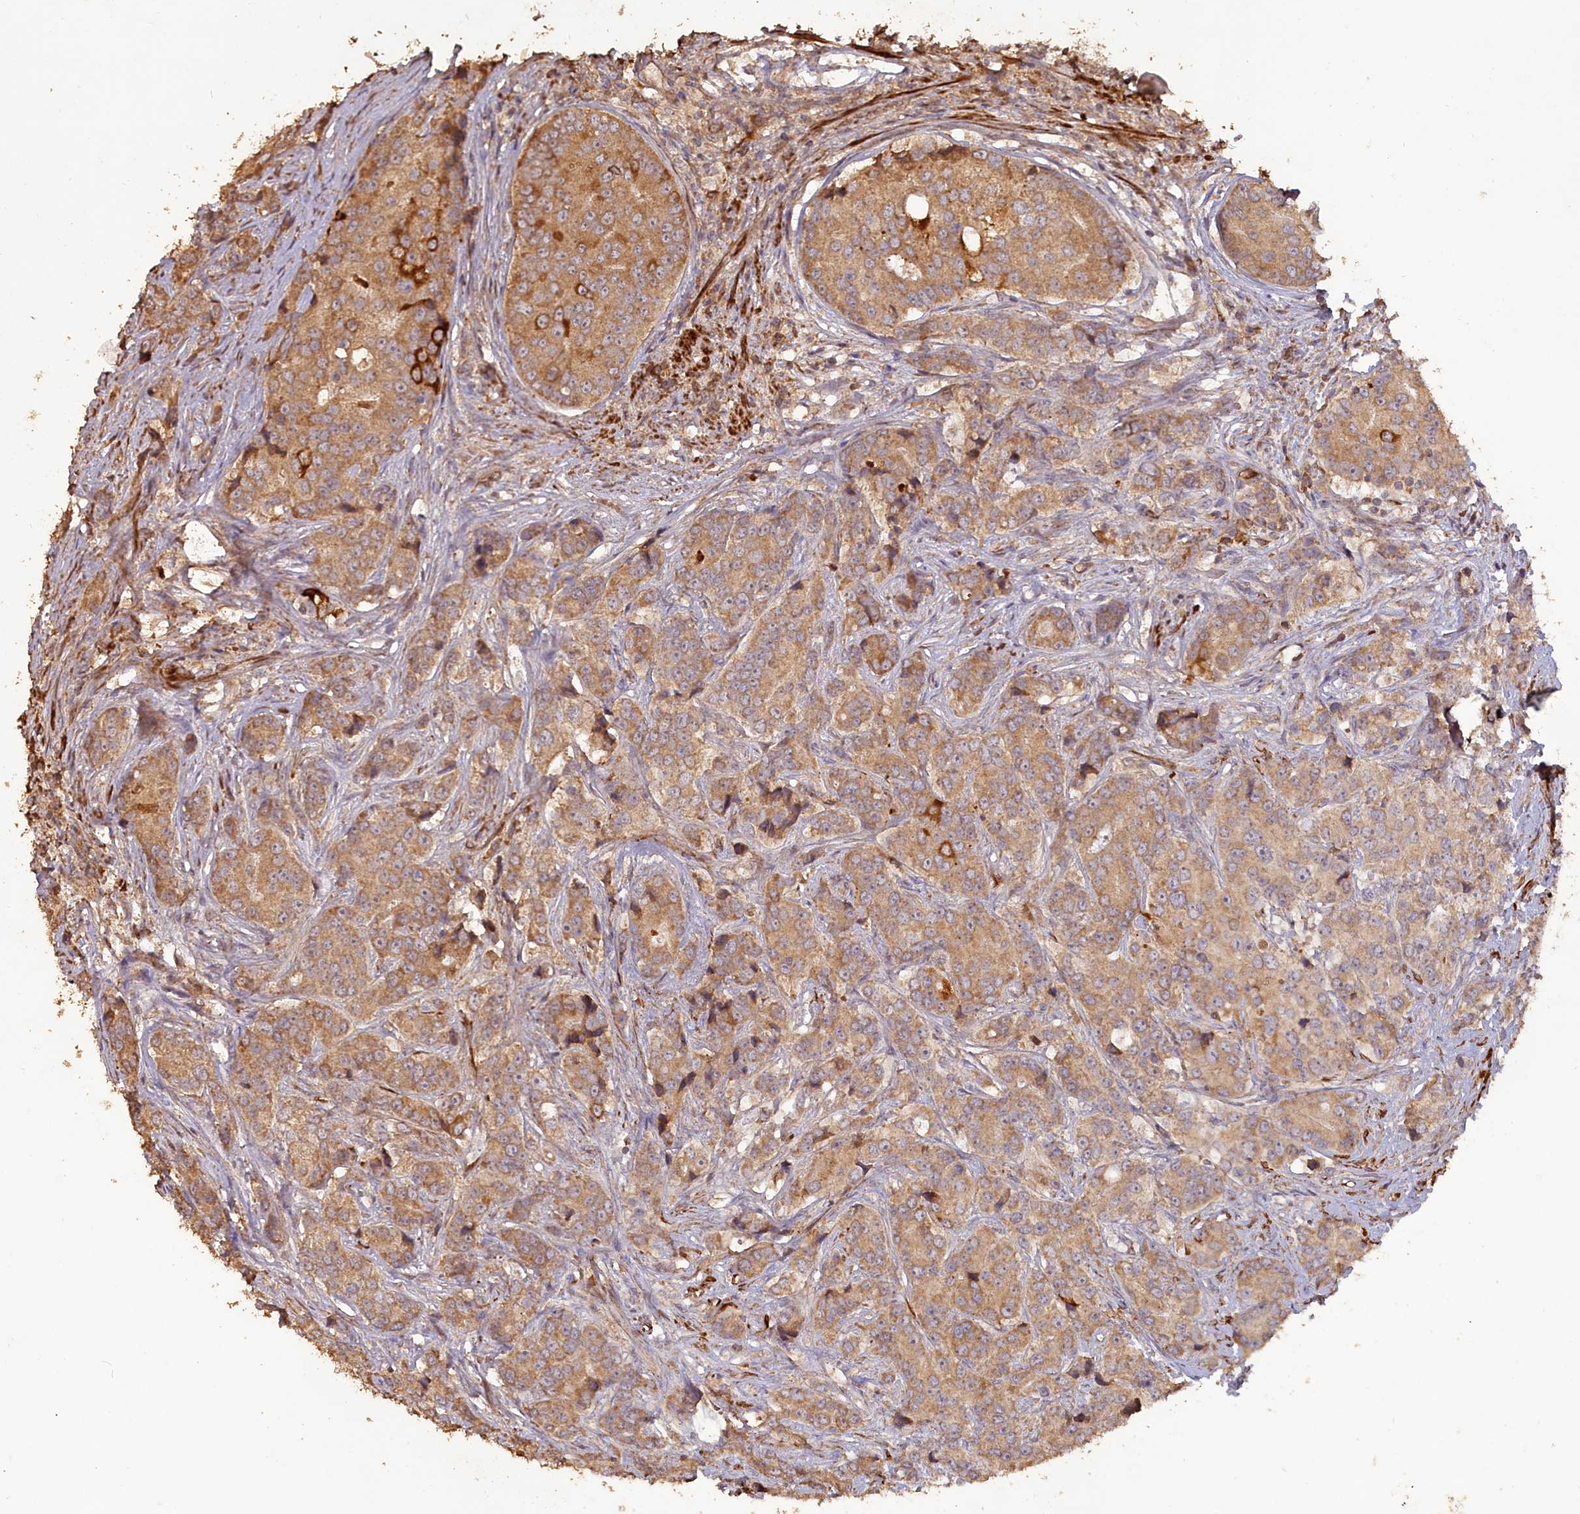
{"staining": {"intensity": "moderate", "quantity": ">75%", "location": "cytoplasmic/membranous"}, "tissue": "prostate cancer", "cell_type": "Tumor cells", "image_type": "cancer", "snomed": [{"axis": "morphology", "description": "Adenocarcinoma, High grade"}, {"axis": "topography", "description": "Prostate"}], "caption": "Moderate cytoplasmic/membranous protein staining is appreciated in approximately >75% of tumor cells in prostate high-grade adenocarcinoma.", "gene": "LAYN", "patient": {"sex": "male", "age": 62}}